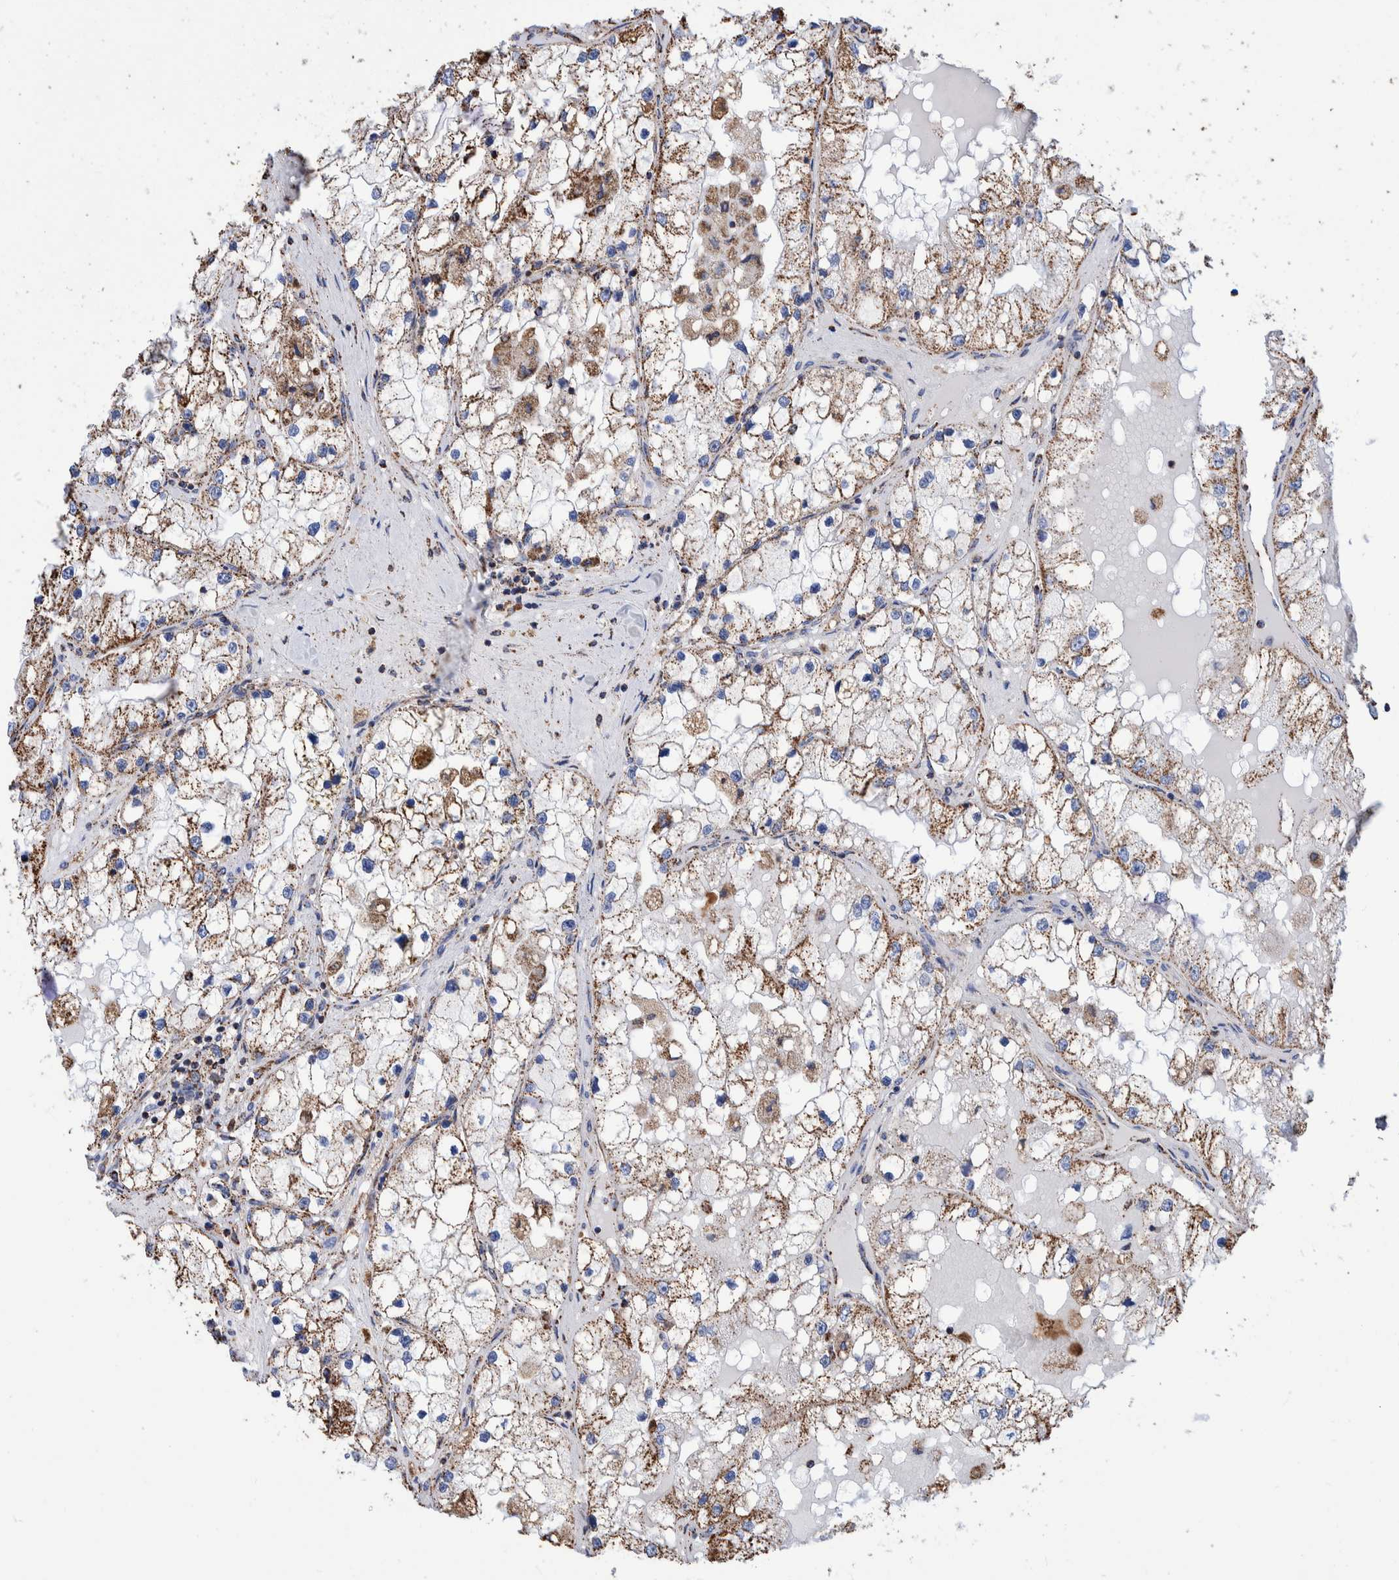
{"staining": {"intensity": "strong", "quantity": ">75%", "location": "cytoplasmic/membranous"}, "tissue": "renal cancer", "cell_type": "Tumor cells", "image_type": "cancer", "snomed": [{"axis": "morphology", "description": "Adenocarcinoma, NOS"}, {"axis": "topography", "description": "Kidney"}], "caption": "Immunohistochemical staining of renal cancer (adenocarcinoma) exhibits high levels of strong cytoplasmic/membranous protein expression in about >75% of tumor cells.", "gene": "VPS26C", "patient": {"sex": "male", "age": 68}}